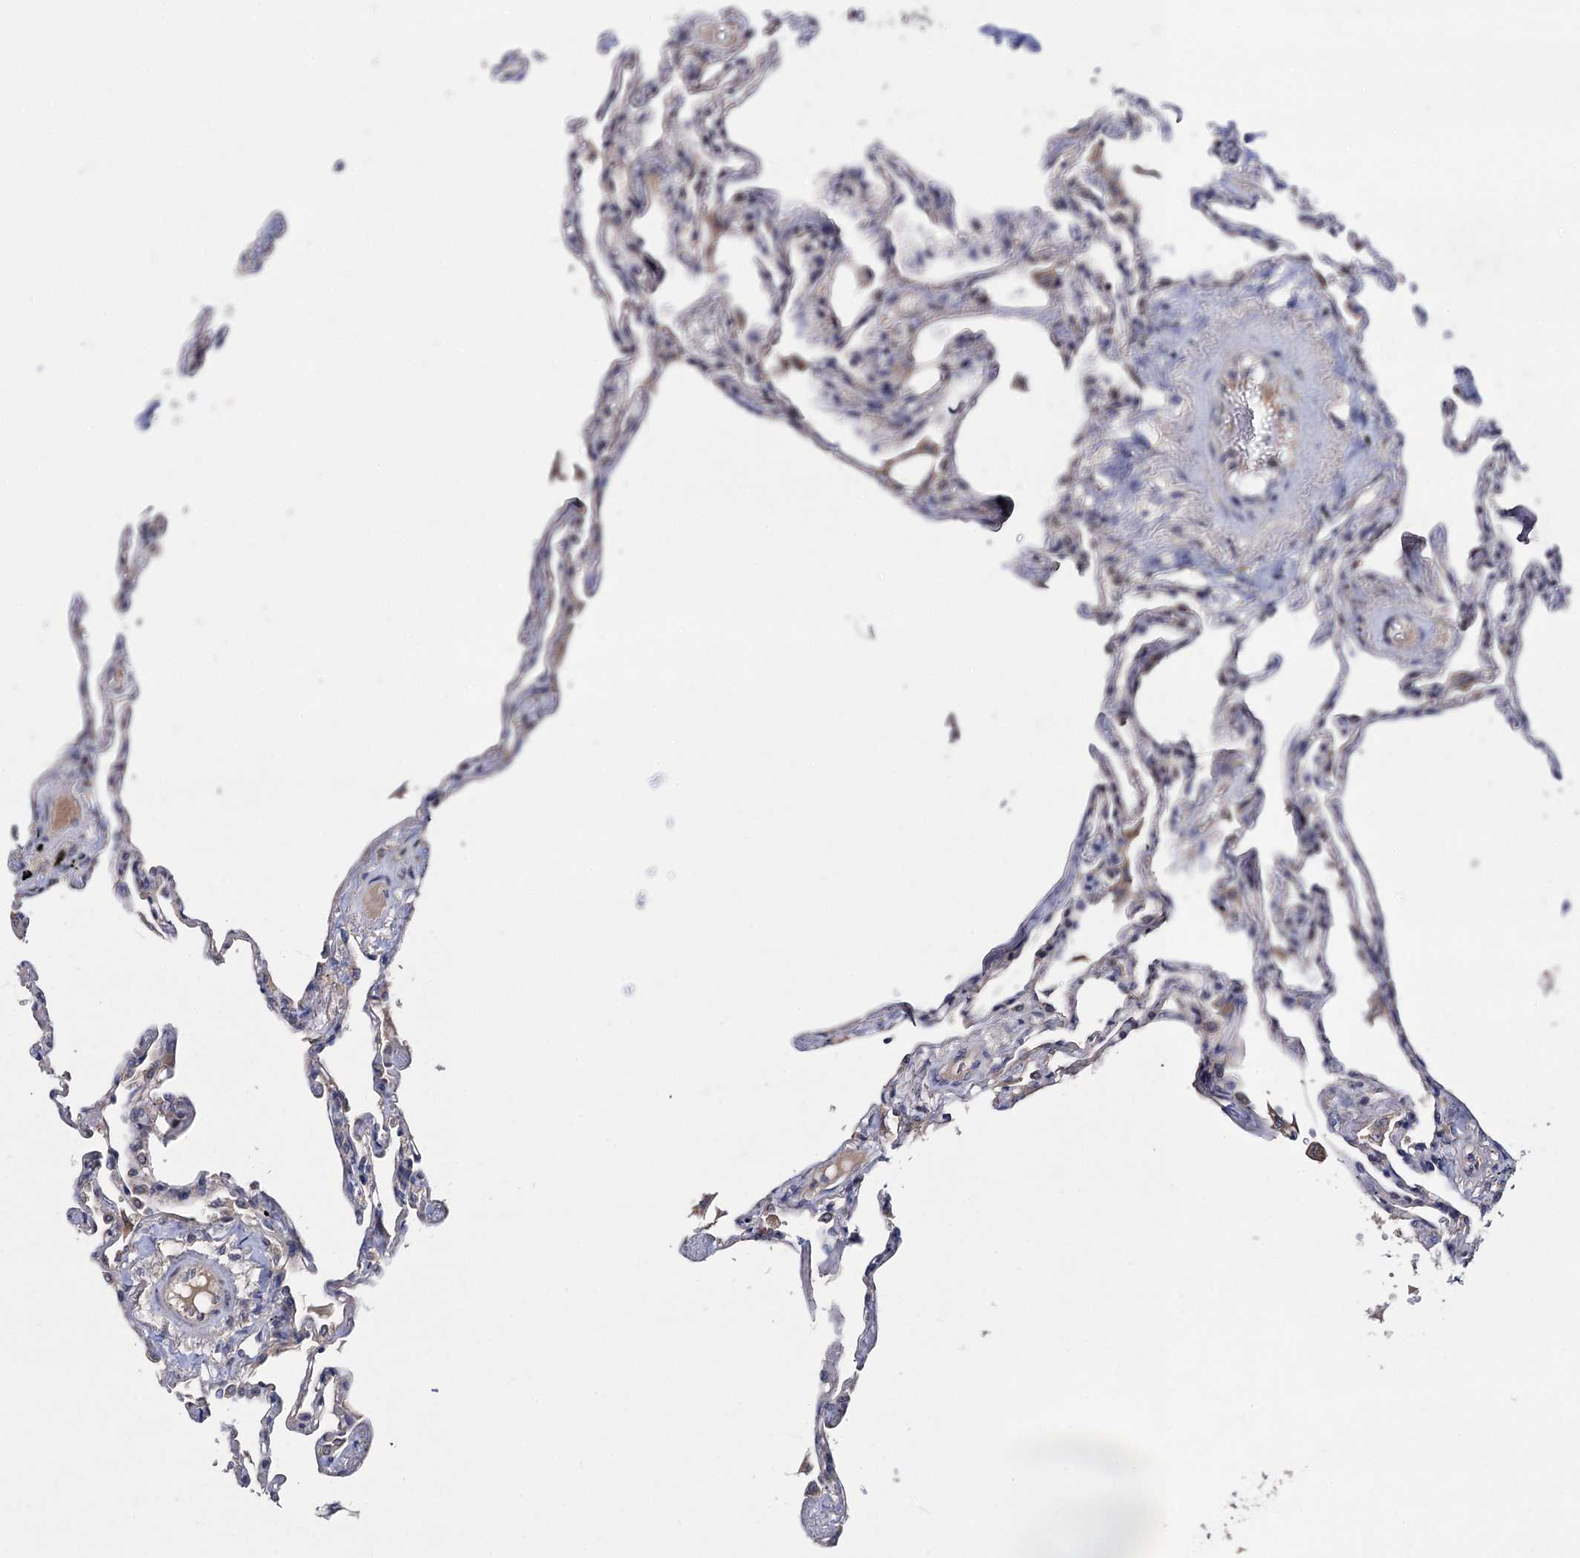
{"staining": {"intensity": "negative", "quantity": "none", "location": "none"}, "tissue": "lung", "cell_type": "Alveolar cells", "image_type": "normal", "snomed": [{"axis": "morphology", "description": "Normal tissue, NOS"}, {"axis": "topography", "description": "Lung"}], "caption": "Immunohistochemical staining of benign lung shows no significant expression in alveolar cells.", "gene": "VPS37D", "patient": {"sex": "female", "age": 67}}